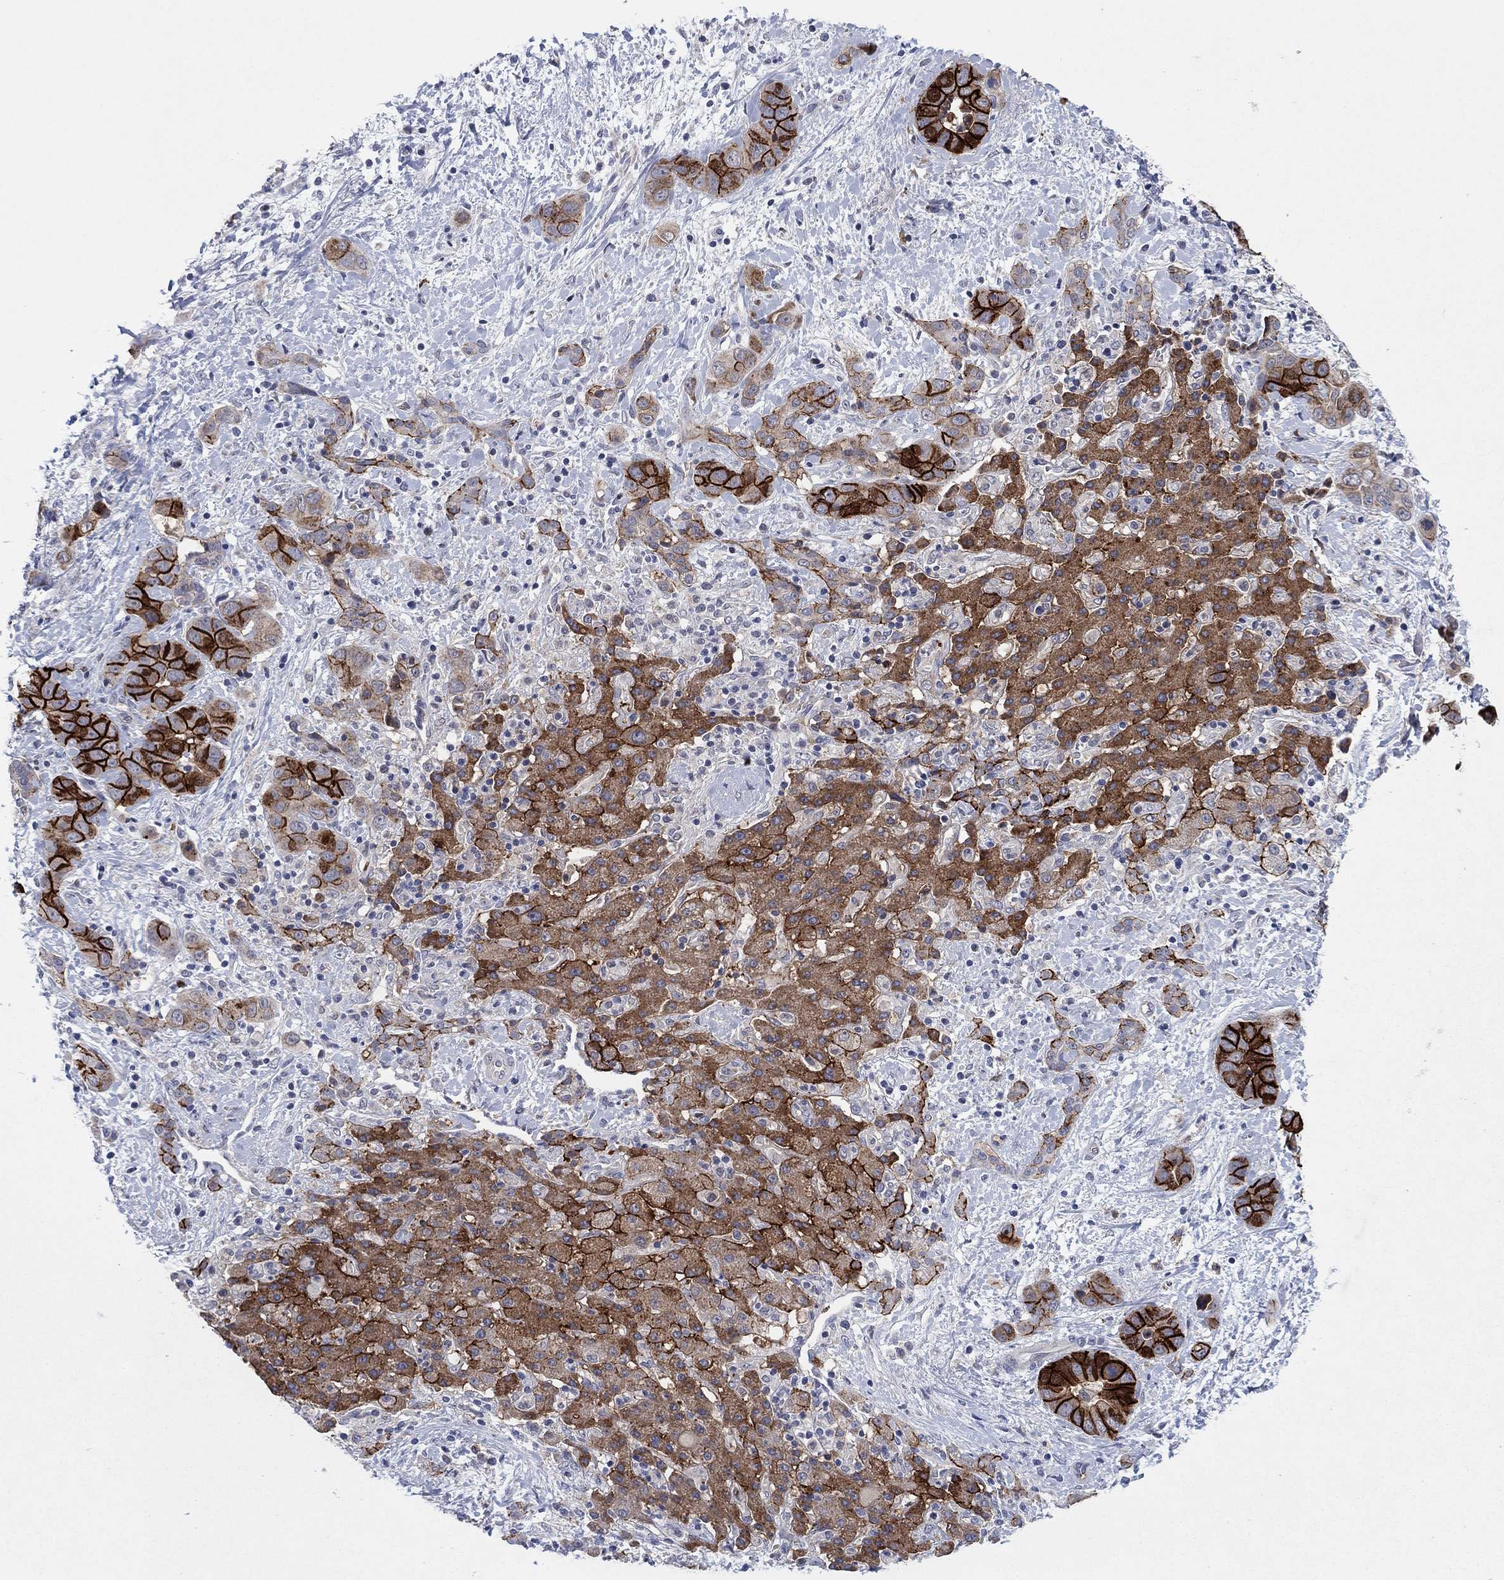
{"staining": {"intensity": "strong", "quantity": "25%-75%", "location": "cytoplasmic/membranous"}, "tissue": "liver cancer", "cell_type": "Tumor cells", "image_type": "cancer", "snomed": [{"axis": "morphology", "description": "Cholangiocarcinoma"}, {"axis": "topography", "description": "Liver"}], "caption": "The photomicrograph exhibits immunohistochemical staining of liver cancer. There is strong cytoplasmic/membranous positivity is seen in about 25%-75% of tumor cells.", "gene": "SDC1", "patient": {"sex": "female", "age": 52}}